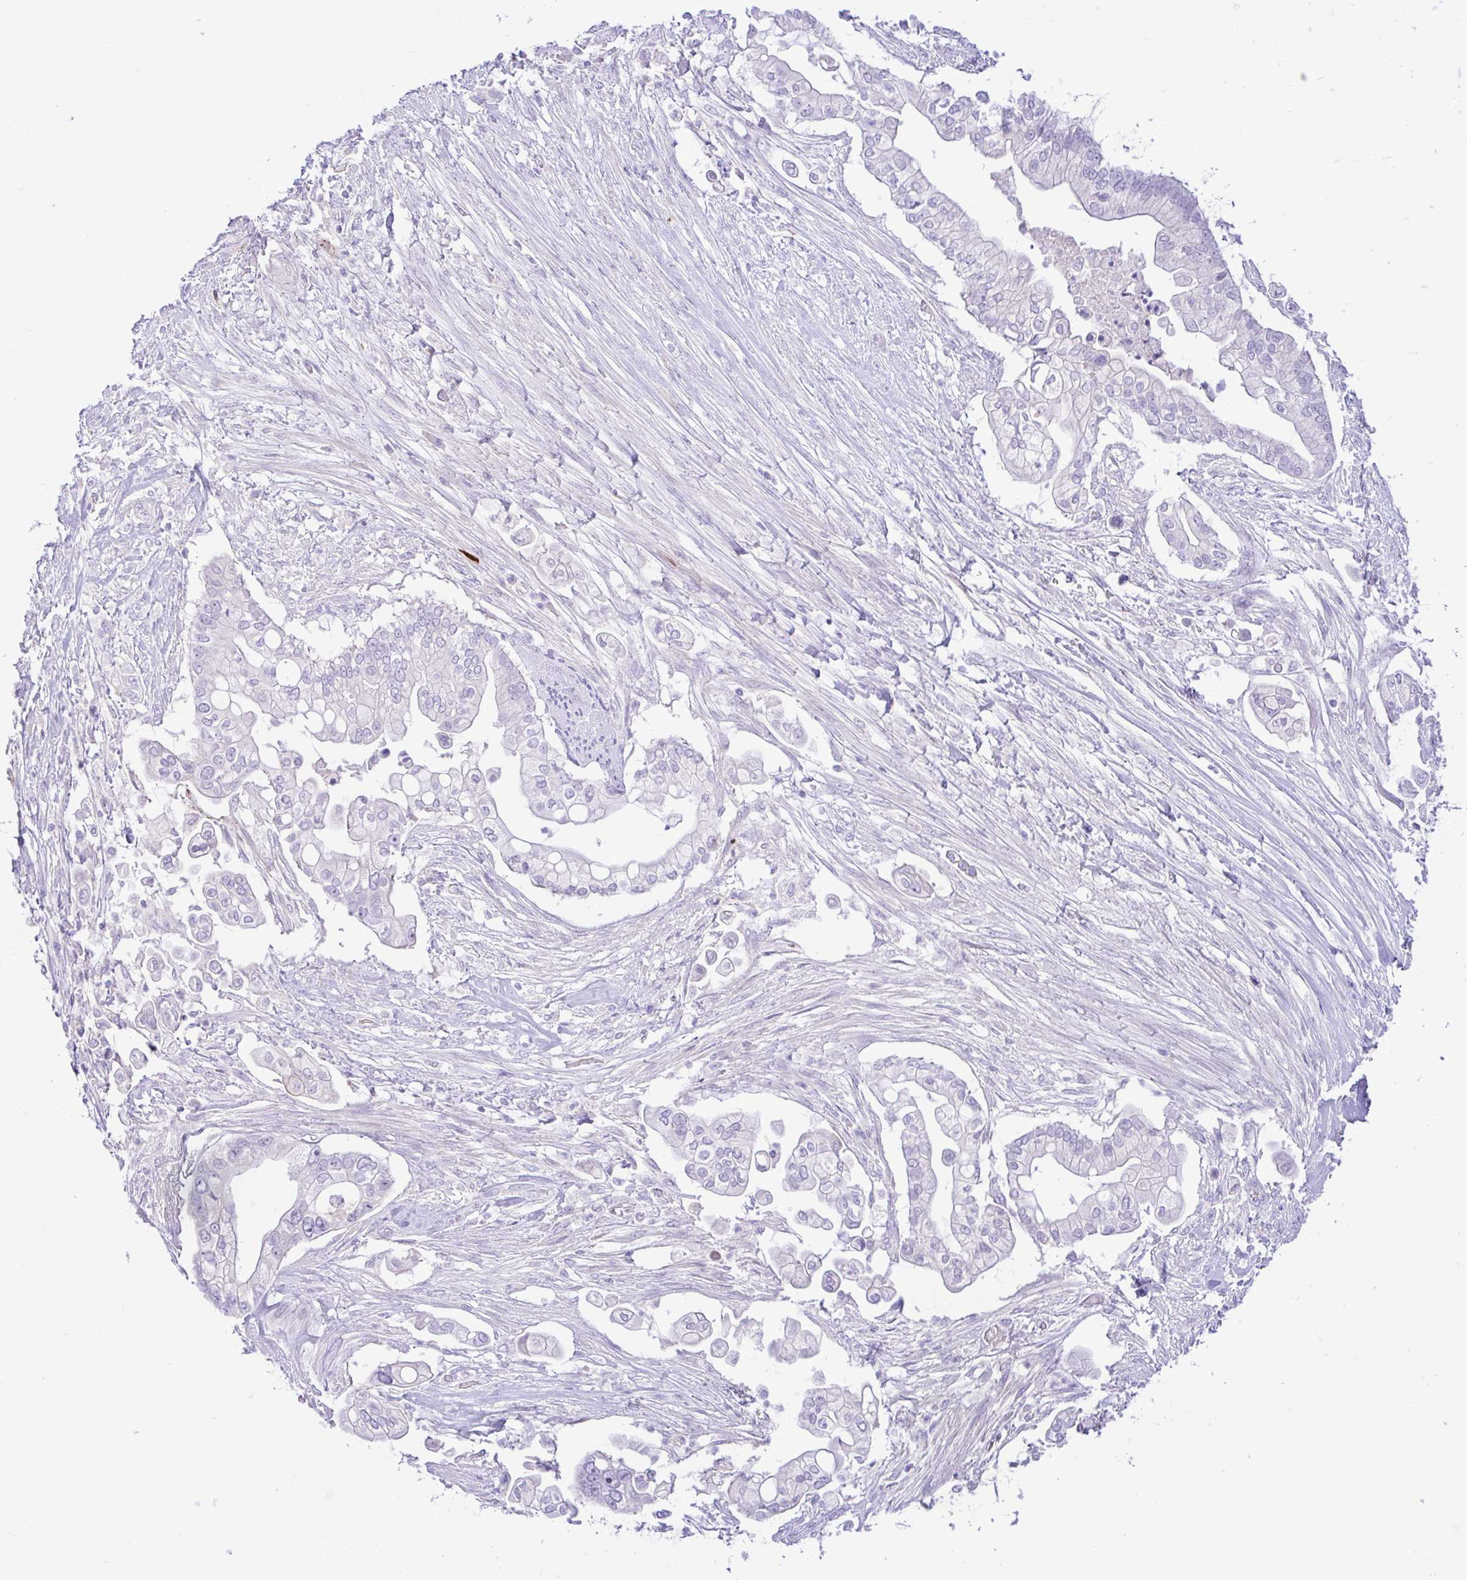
{"staining": {"intensity": "negative", "quantity": "none", "location": "none"}, "tissue": "pancreatic cancer", "cell_type": "Tumor cells", "image_type": "cancer", "snomed": [{"axis": "morphology", "description": "Adenocarcinoma, NOS"}, {"axis": "topography", "description": "Pancreas"}], "caption": "Tumor cells are negative for brown protein staining in pancreatic cancer. The staining is performed using DAB (3,3'-diaminobenzidine) brown chromogen with nuclei counter-stained in using hematoxylin.", "gene": "ZNF101", "patient": {"sex": "female", "age": 69}}